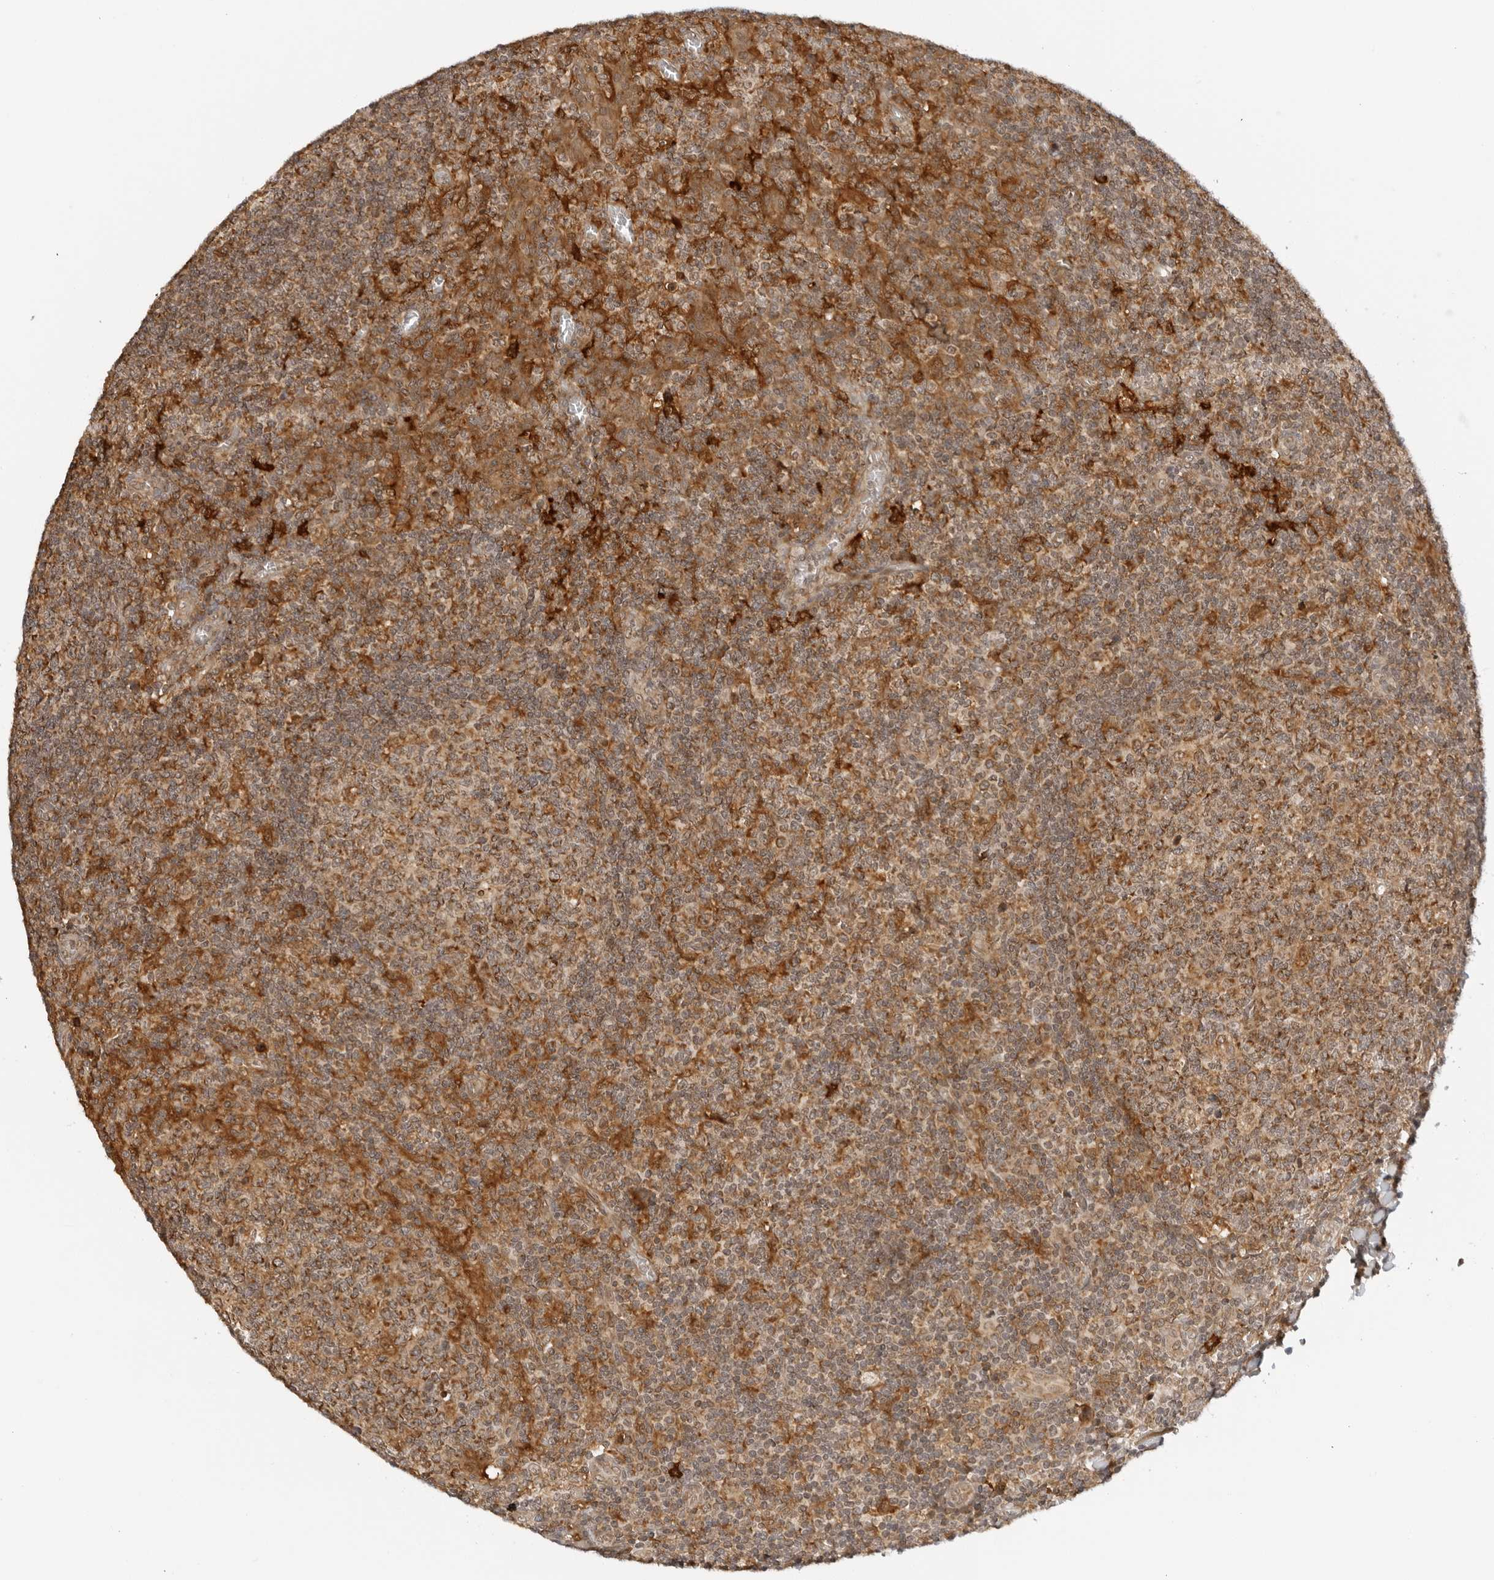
{"staining": {"intensity": "moderate", "quantity": ">75%", "location": "cytoplasmic/membranous"}, "tissue": "tonsil", "cell_type": "Germinal center cells", "image_type": "normal", "snomed": [{"axis": "morphology", "description": "Normal tissue, NOS"}, {"axis": "topography", "description": "Tonsil"}], "caption": "About >75% of germinal center cells in benign tonsil show moderate cytoplasmic/membranous protein positivity as visualized by brown immunohistochemical staining.", "gene": "RC3H1", "patient": {"sex": "female", "age": 19}}